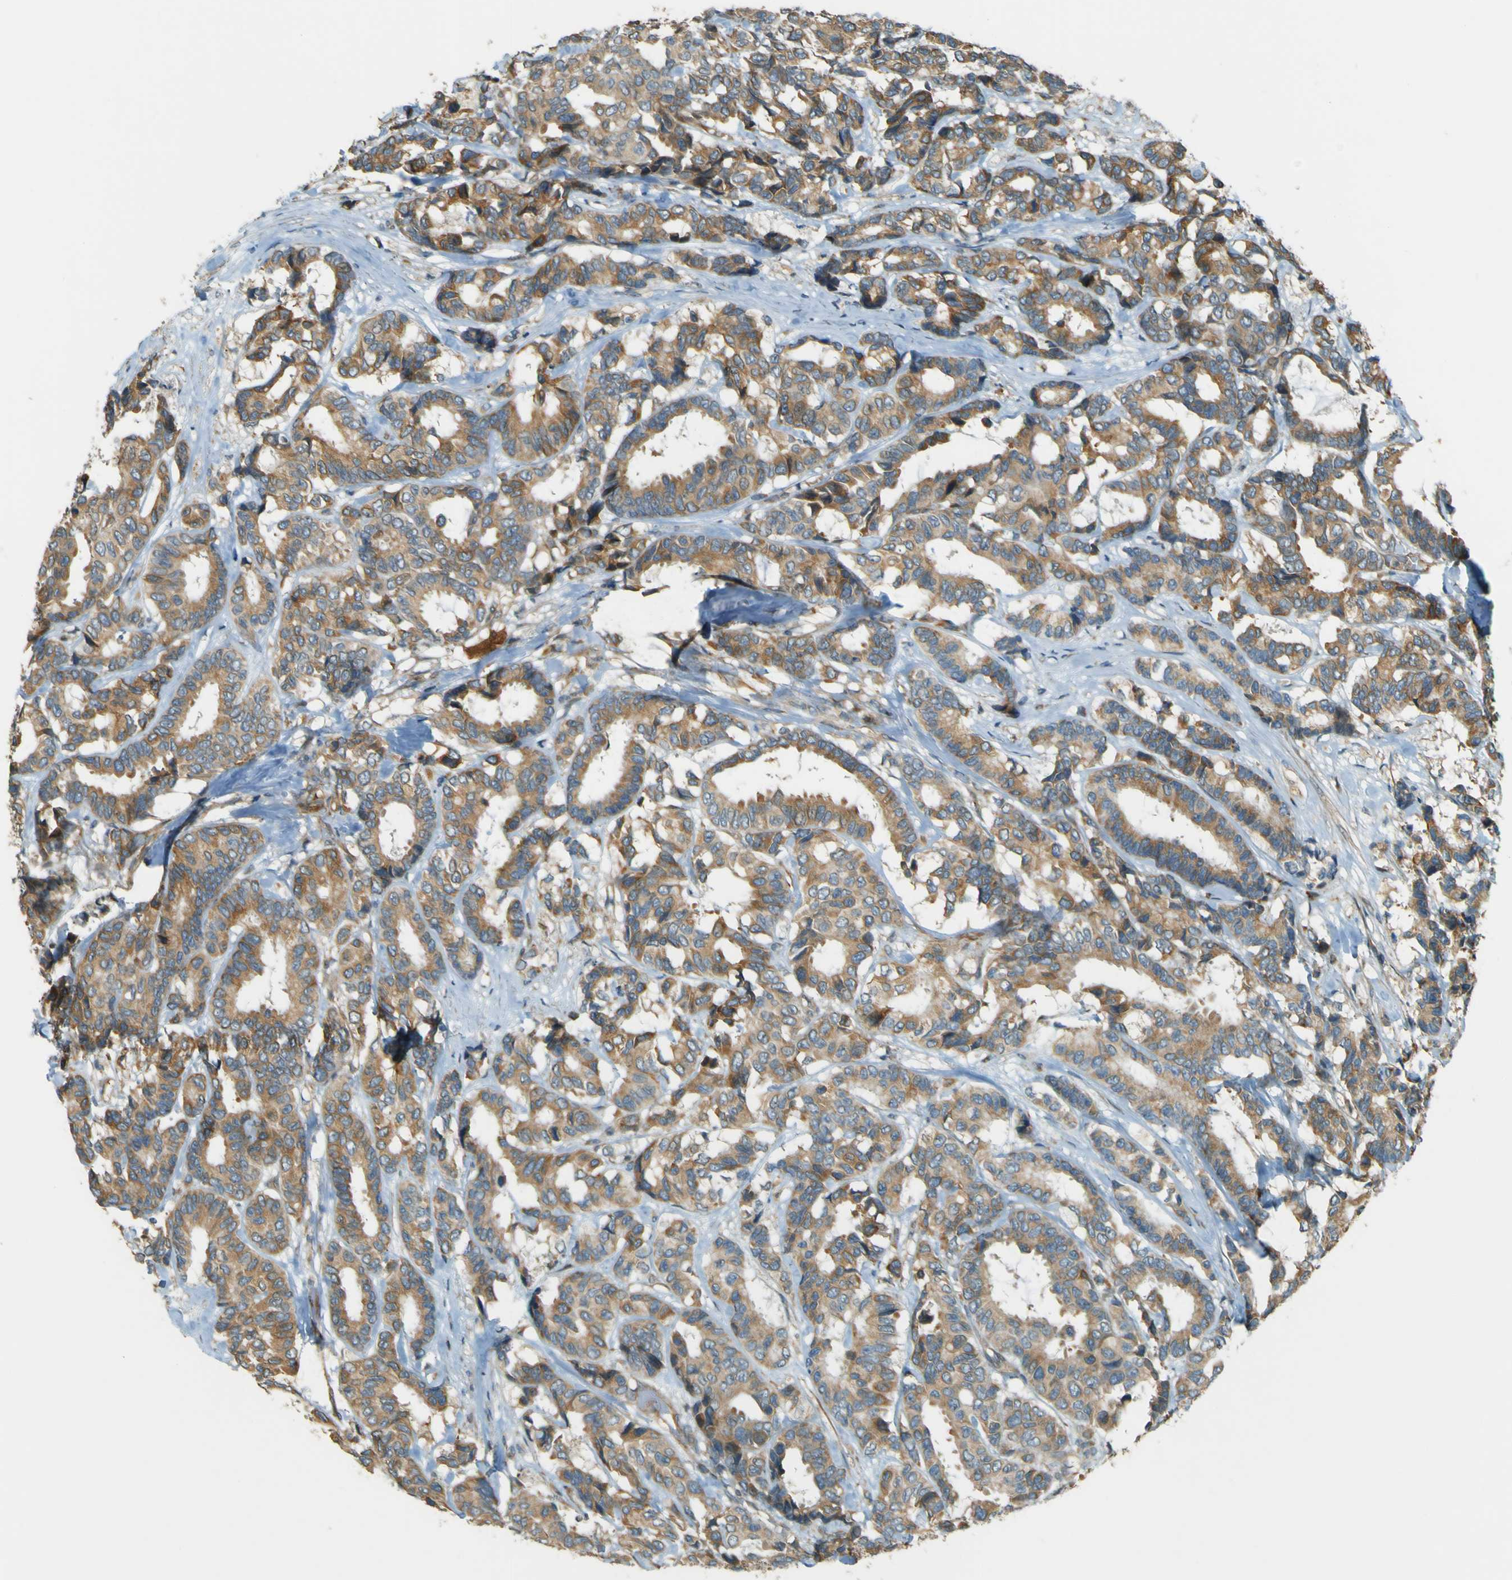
{"staining": {"intensity": "moderate", "quantity": ">75%", "location": "cytoplasmic/membranous"}, "tissue": "breast cancer", "cell_type": "Tumor cells", "image_type": "cancer", "snomed": [{"axis": "morphology", "description": "Duct carcinoma"}, {"axis": "topography", "description": "Breast"}], "caption": "Protein expression analysis of breast cancer (invasive ductal carcinoma) displays moderate cytoplasmic/membranous staining in approximately >75% of tumor cells.", "gene": "LPCAT1", "patient": {"sex": "female", "age": 87}}